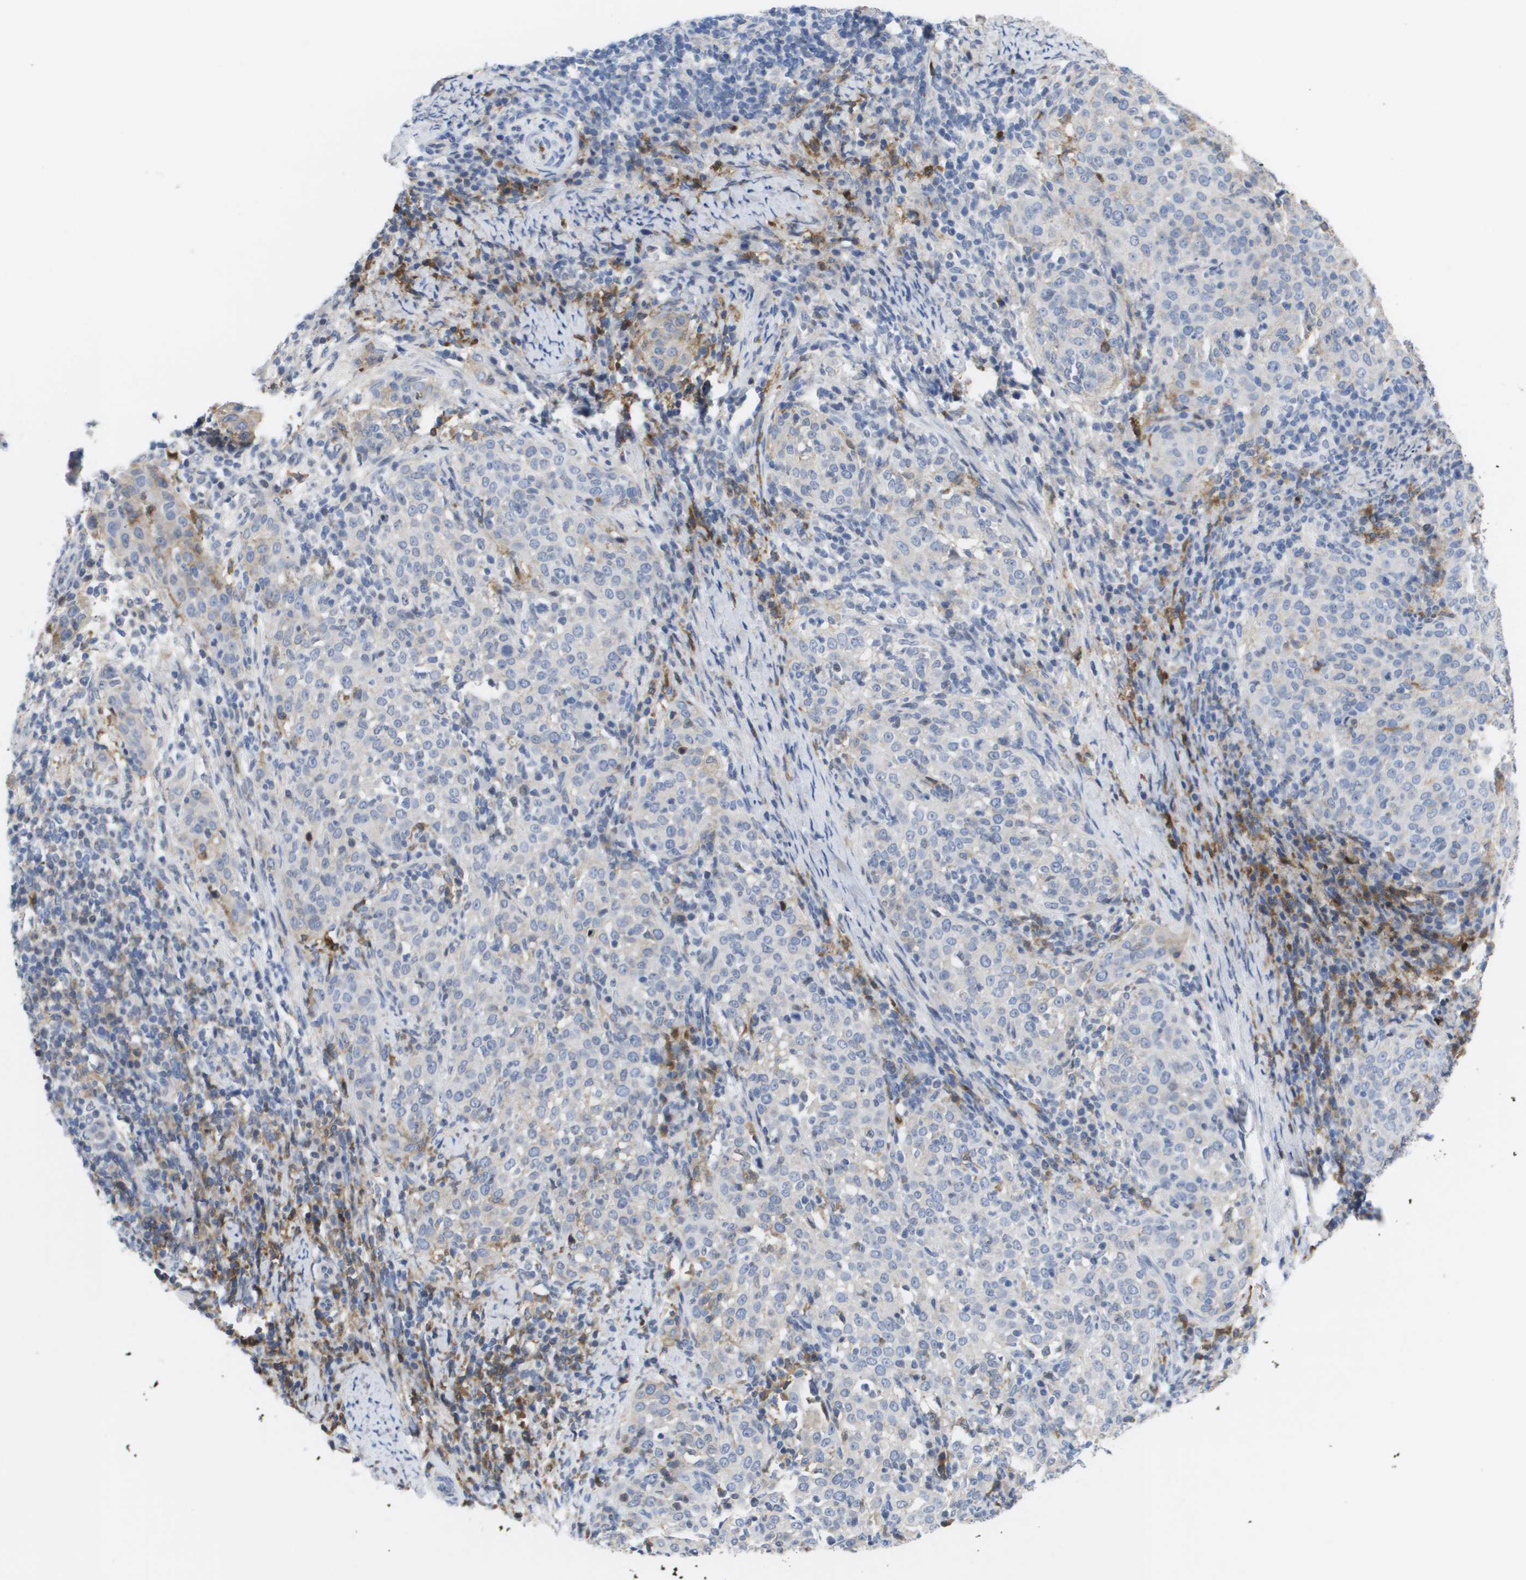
{"staining": {"intensity": "weak", "quantity": "<25%", "location": "cytoplasmic/membranous"}, "tissue": "cervical cancer", "cell_type": "Tumor cells", "image_type": "cancer", "snomed": [{"axis": "morphology", "description": "Squamous cell carcinoma, NOS"}, {"axis": "topography", "description": "Cervix"}], "caption": "A histopathology image of human cervical cancer (squamous cell carcinoma) is negative for staining in tumor cells.", "gene": "SERPINC1", "patient": {"sex": "female", "age": 51}}